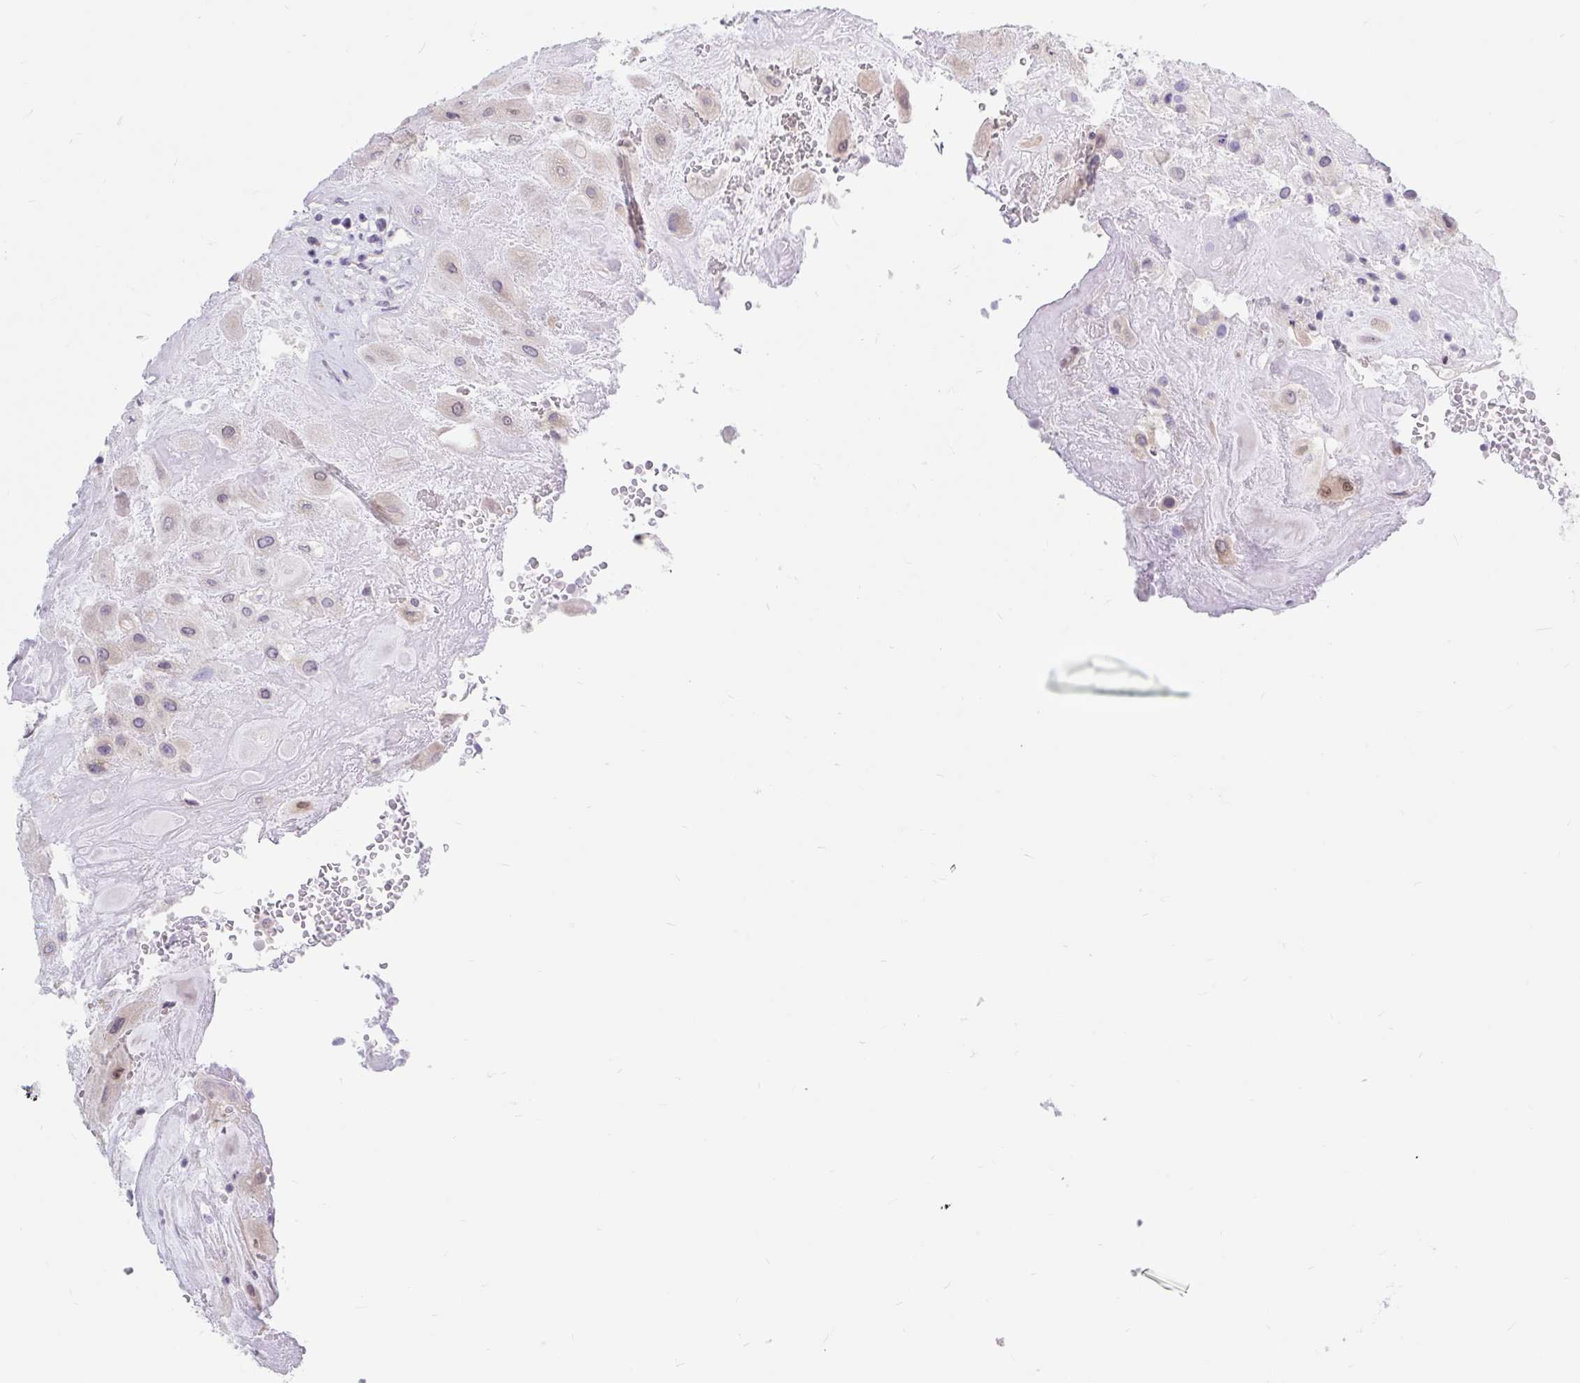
{"staining": {"intensity": "weak", "quantity": "25%-75%", "location": "cytoplasmic/membranous"}, "tissue": "placenta", "cell_type": "Decidual cells", "image_type": "normal", "snomed": [{"axis": "morphology", "description": "Normal tissue, NOS"}, {"axis": "topography", "description": "Placenta"}], "caption": "An immunohistochemistry (IHC) photomicrograph of unremarkable tissue is shown. Protein staining in brown shows weak cytoplasmic/membranous positivity in placenta within decidual cells. (Stains: DAB (3,3'-diaminobenzidine) in brown, nuclei in blue, Microscopy: brightfield microscopy at high magnification).", "gene": "SRSF10", "patient": {"sex": "female", "age": 32}}